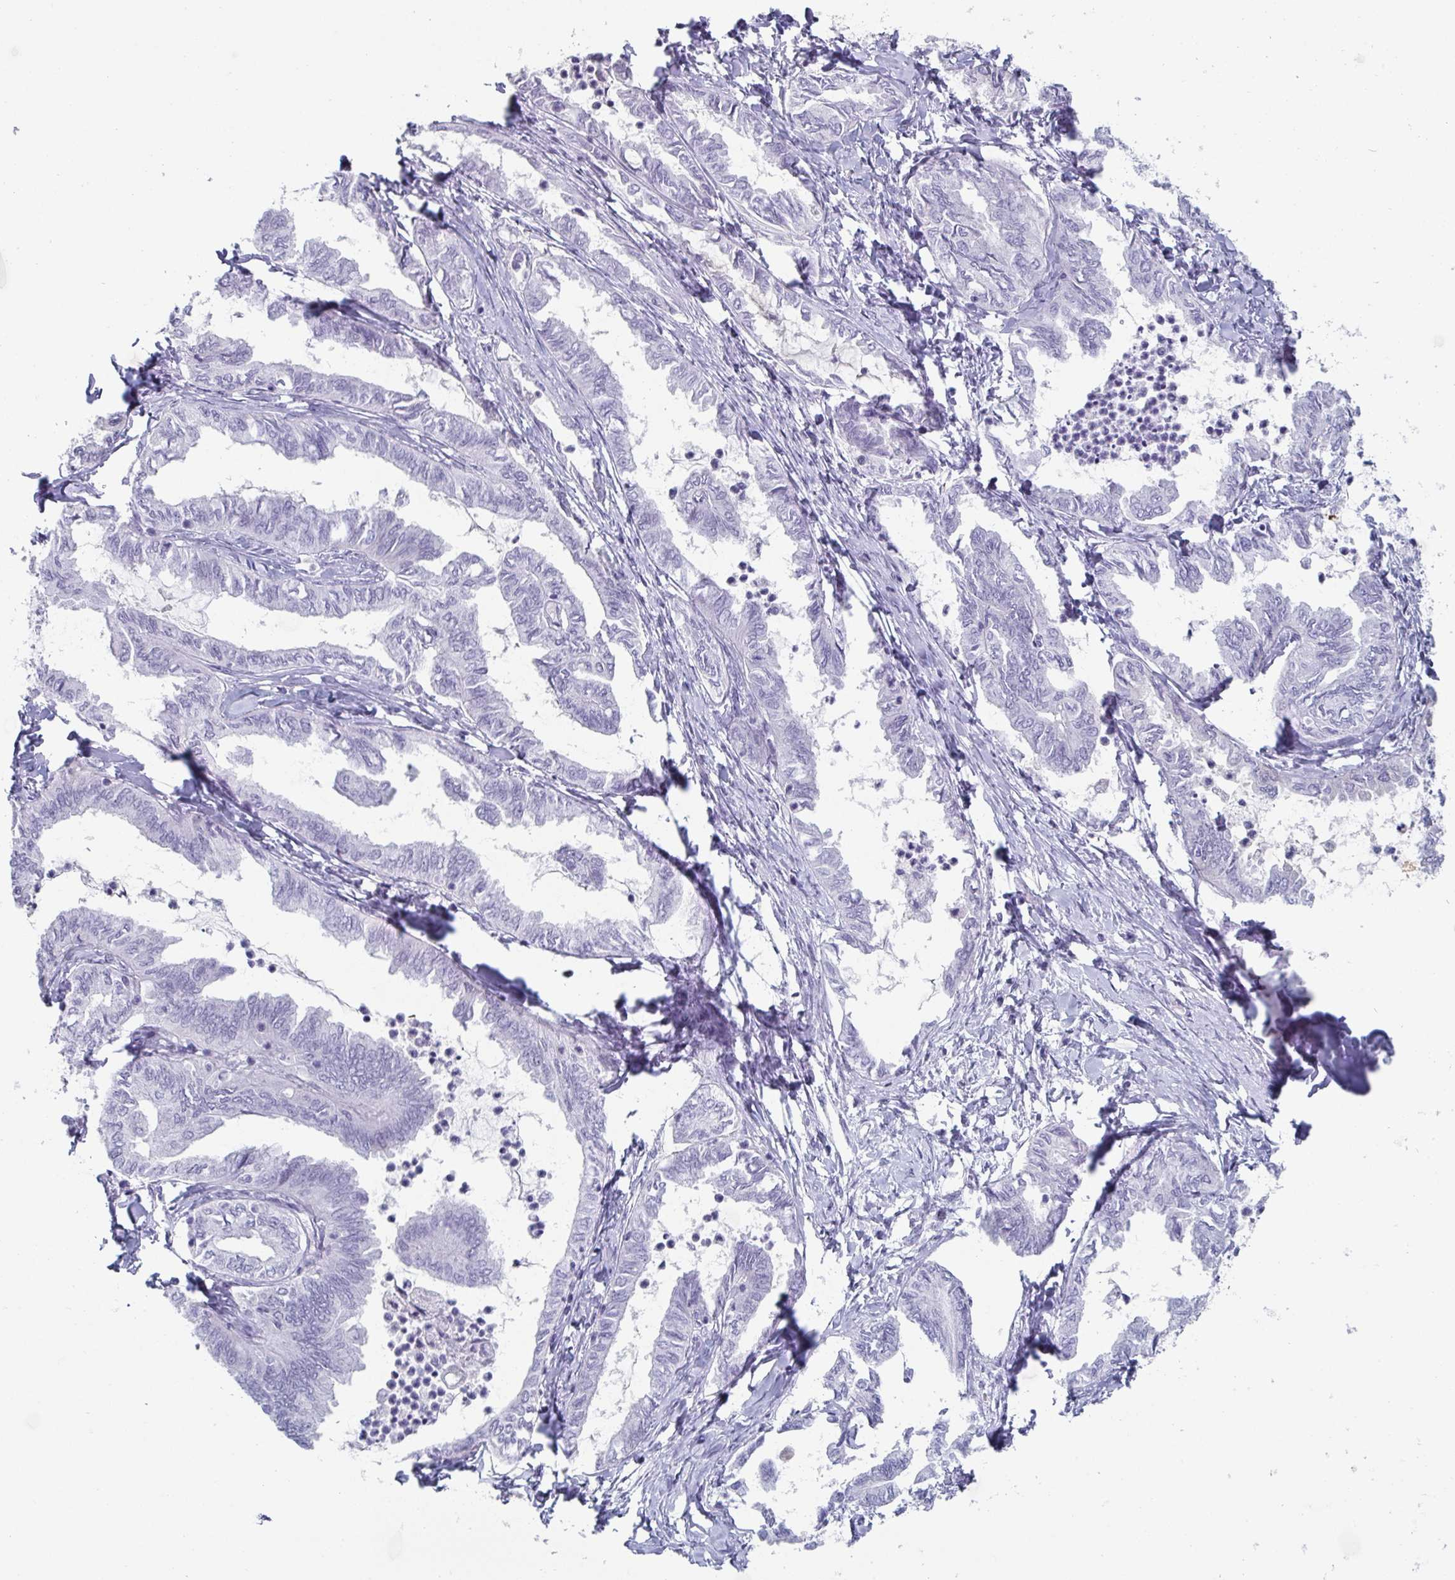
{"staining": {"intensity": "negative", "quantity": "none", "location": "none"}, "tissue": "ovarian cancer", "cell_type": "Tumor cells", "image_type": "cancer", "snomed": [{"axis": "morphology", "description": "Carcinoma, endometroid"}, {"axis": "topography", "description": "Ovary"}], "caption": "Ovarian endometroid carcinoma stained for a protein using immunohistochemistry (IHC) displays no positivity tumor cells.", "gene": "VSIG10L", "patient": {"sex": "female", "age": 70}}